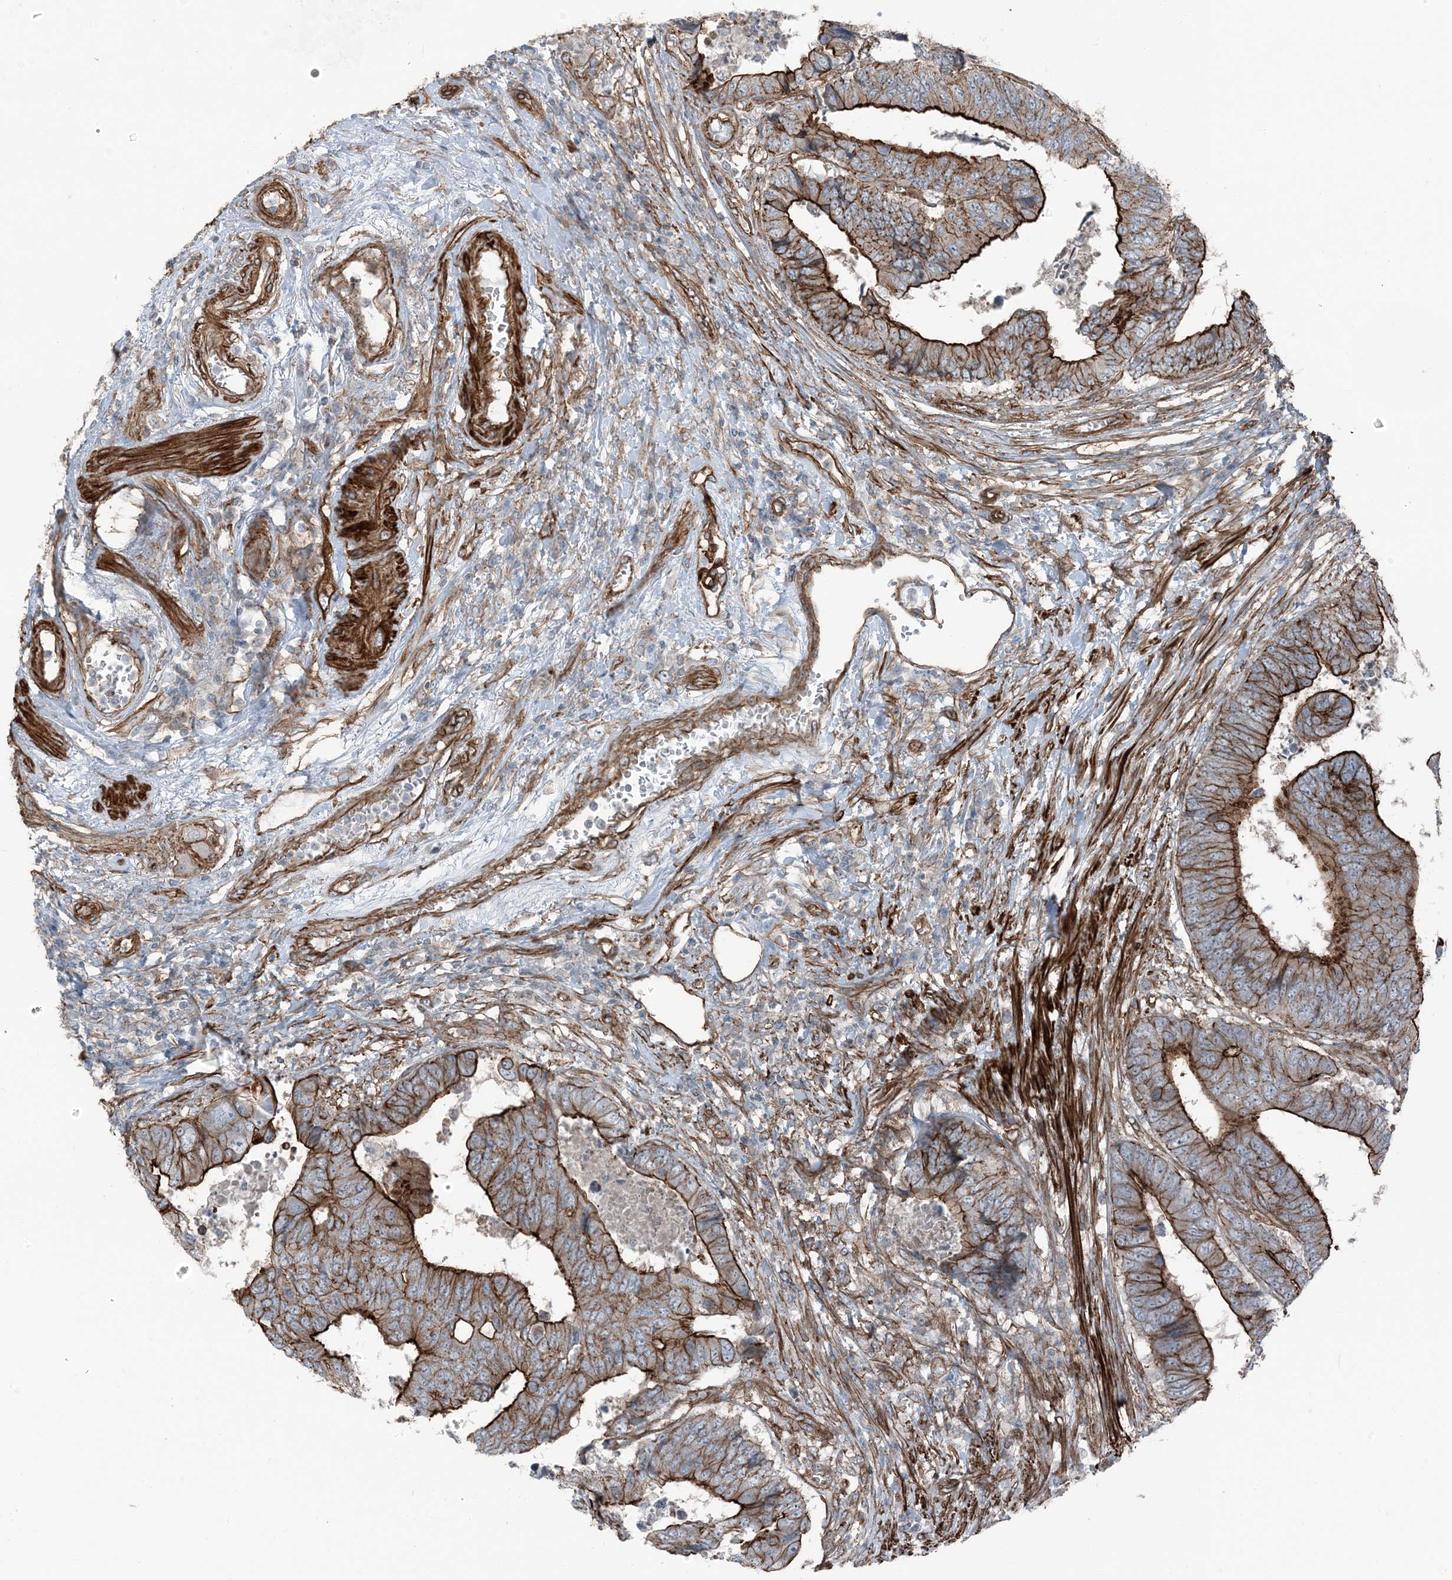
{"staining": {"intensity": "strong", "quantity": ">75%", "location": "cytoplasmic/membranous"}, "tissue": "colorectal cancer", "cell_type": "Tumor cells", "image_type": "cancer", "snomed": [{"axis": "morphology", "description": "Adenocarcinoma, NOS"}, {"axis": "topography", "description": "Rectum"}], "caption": "Tumor cells display high levels of strong cytoplasmic/membranous positivity in approximately >75% of cells in human adenocarcinoma (colorectal).", "gene": "ZFP90", "patient": {"sex": "male", "age": 84}}